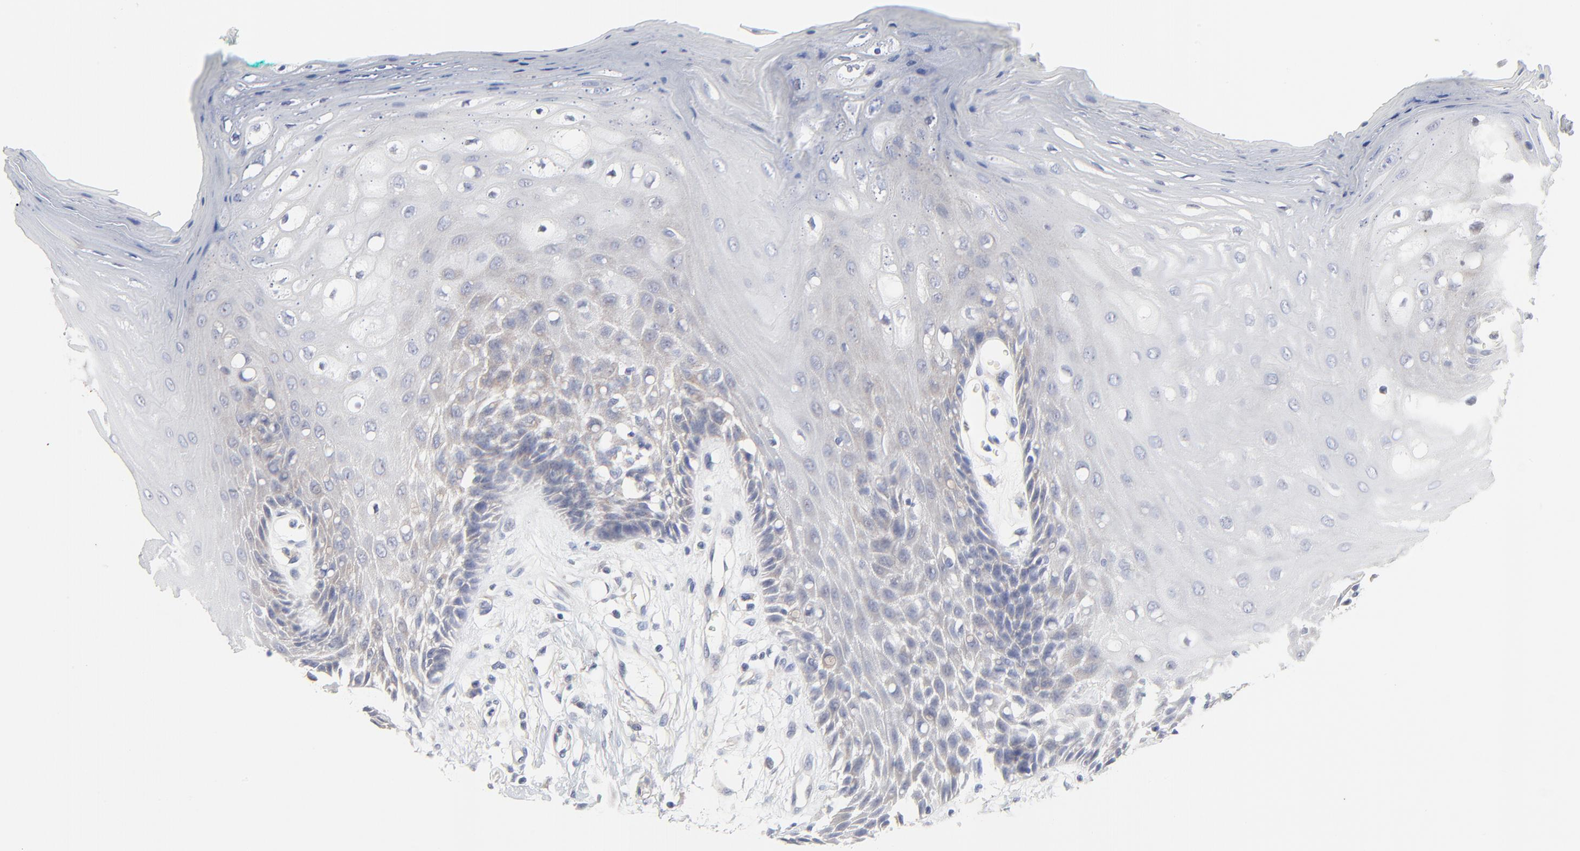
{"staining": {"intensity": "negative", "quantity": "none", "location": "none"}, "tissue": "oral mucosa", "cell_type": "Squamous epithelial cells", "image_type": "normal", "snomed": [{"axis": "morphology", "description": "Normal tissue, NOS"}, {"axis": "morphology", "description": "Squamous cell carcinoma, NOS"}, {"axis": "topography", "description": "Skeletal muscle"}, {"axis": "topography", "description": "Oral tissue"}, {"axis": "topography", "description": "Head-Neck"}], "caption": "An immunohistochemistry photomicrograph of benign oral mucosa is shown. There is no staining in squamous epithelial cells of oral mucosa.", "gene": "DHRSX", "patient": {"sex": "female", "age": 84}}